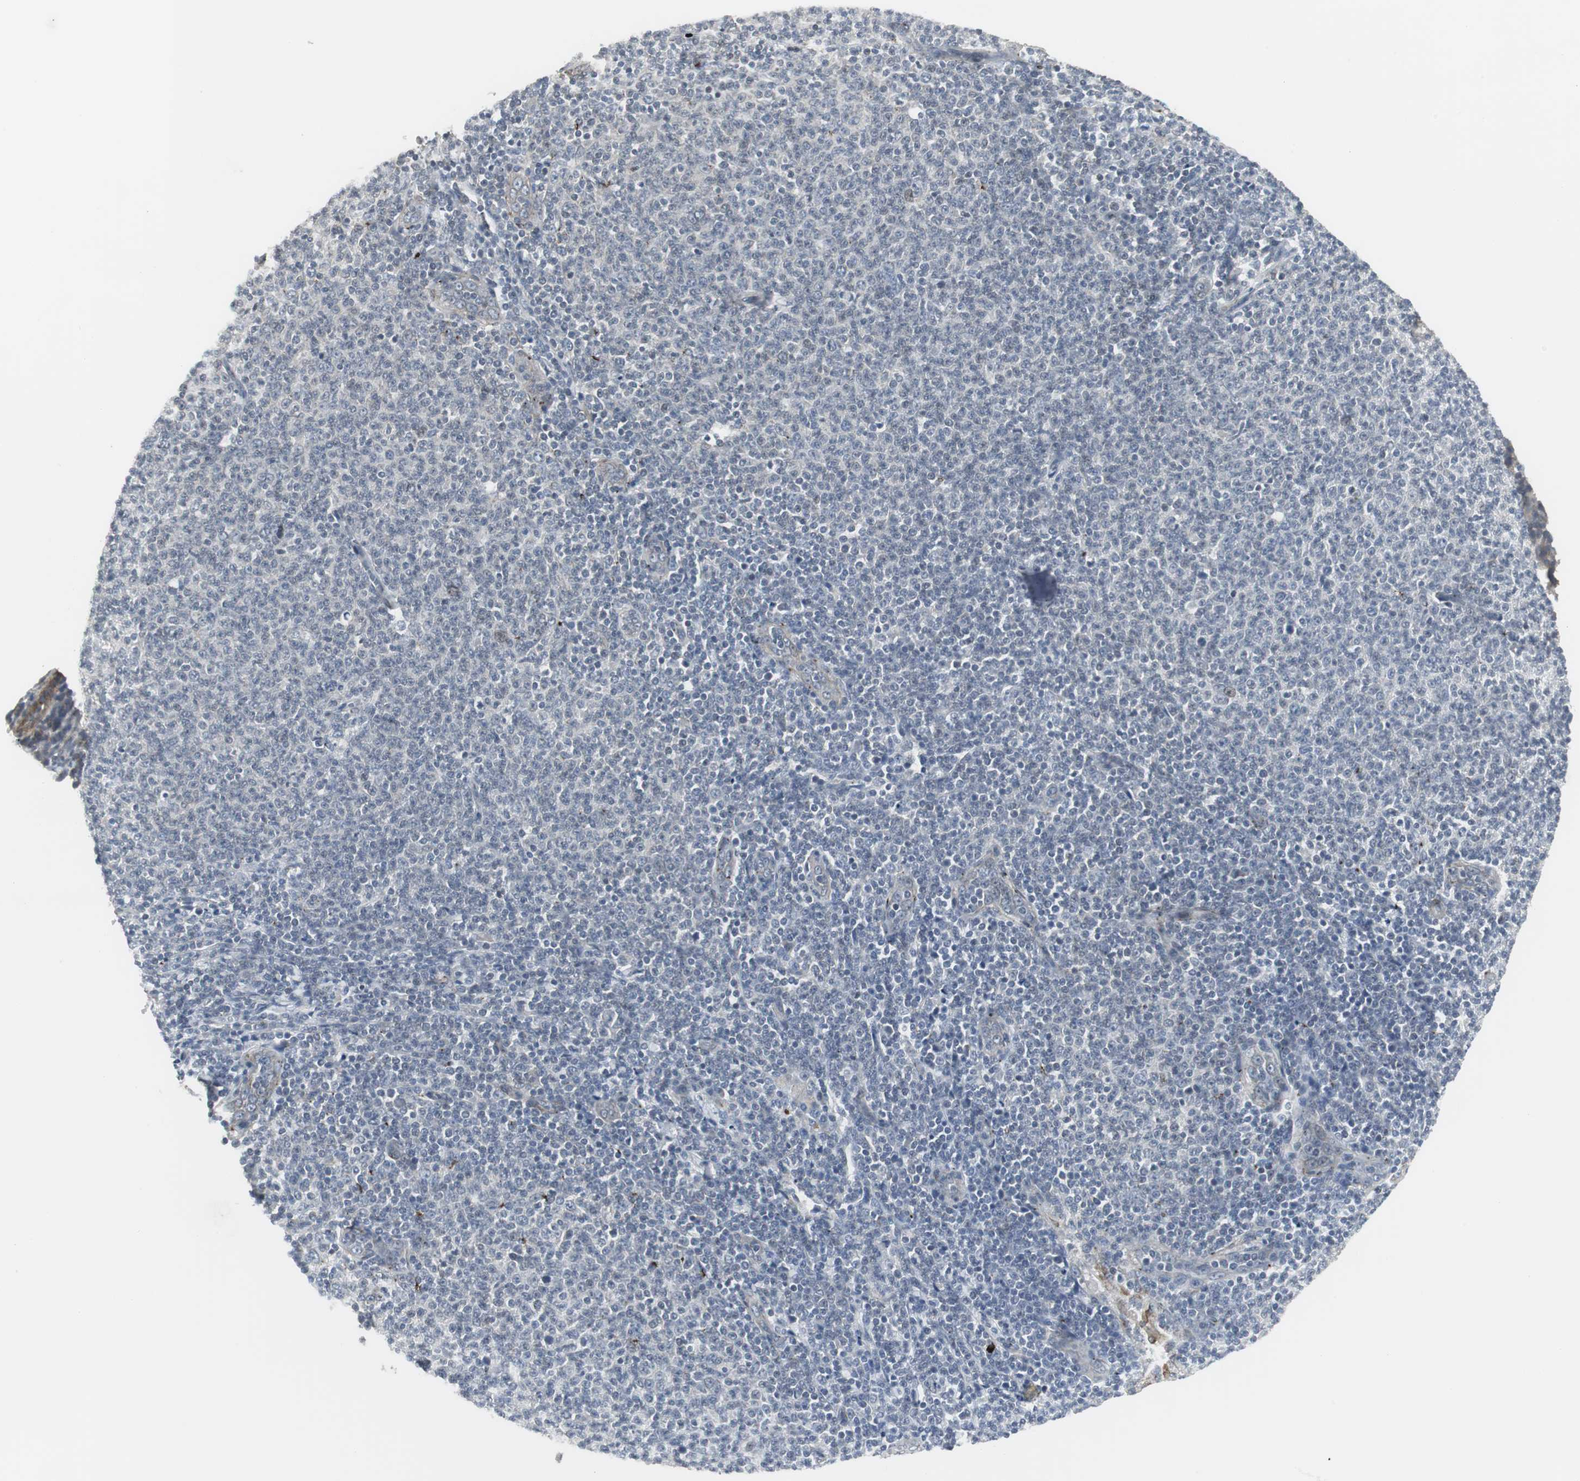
{"staining": {"intensity": "negative", "quantity": "none", "location": "none"}, "tissue": "lymphoma", "cell_type": "Tumor cells", "image_type": "cancer", "snomed": [{"axis": "morphology", "description": "Malignant lymphoma, non-Hodgkin's type, Low grade"}, {"axis": "topography", "description": "Lymph node"}], "caption": "This is a photomicrograph of IHC staining of malignant lymphoma, non-Hodgkin's type (low-grade), which shows no staining in tumor cells.", "gene": "SCYL3", "patient": {"sex": "male", "age": 66}}